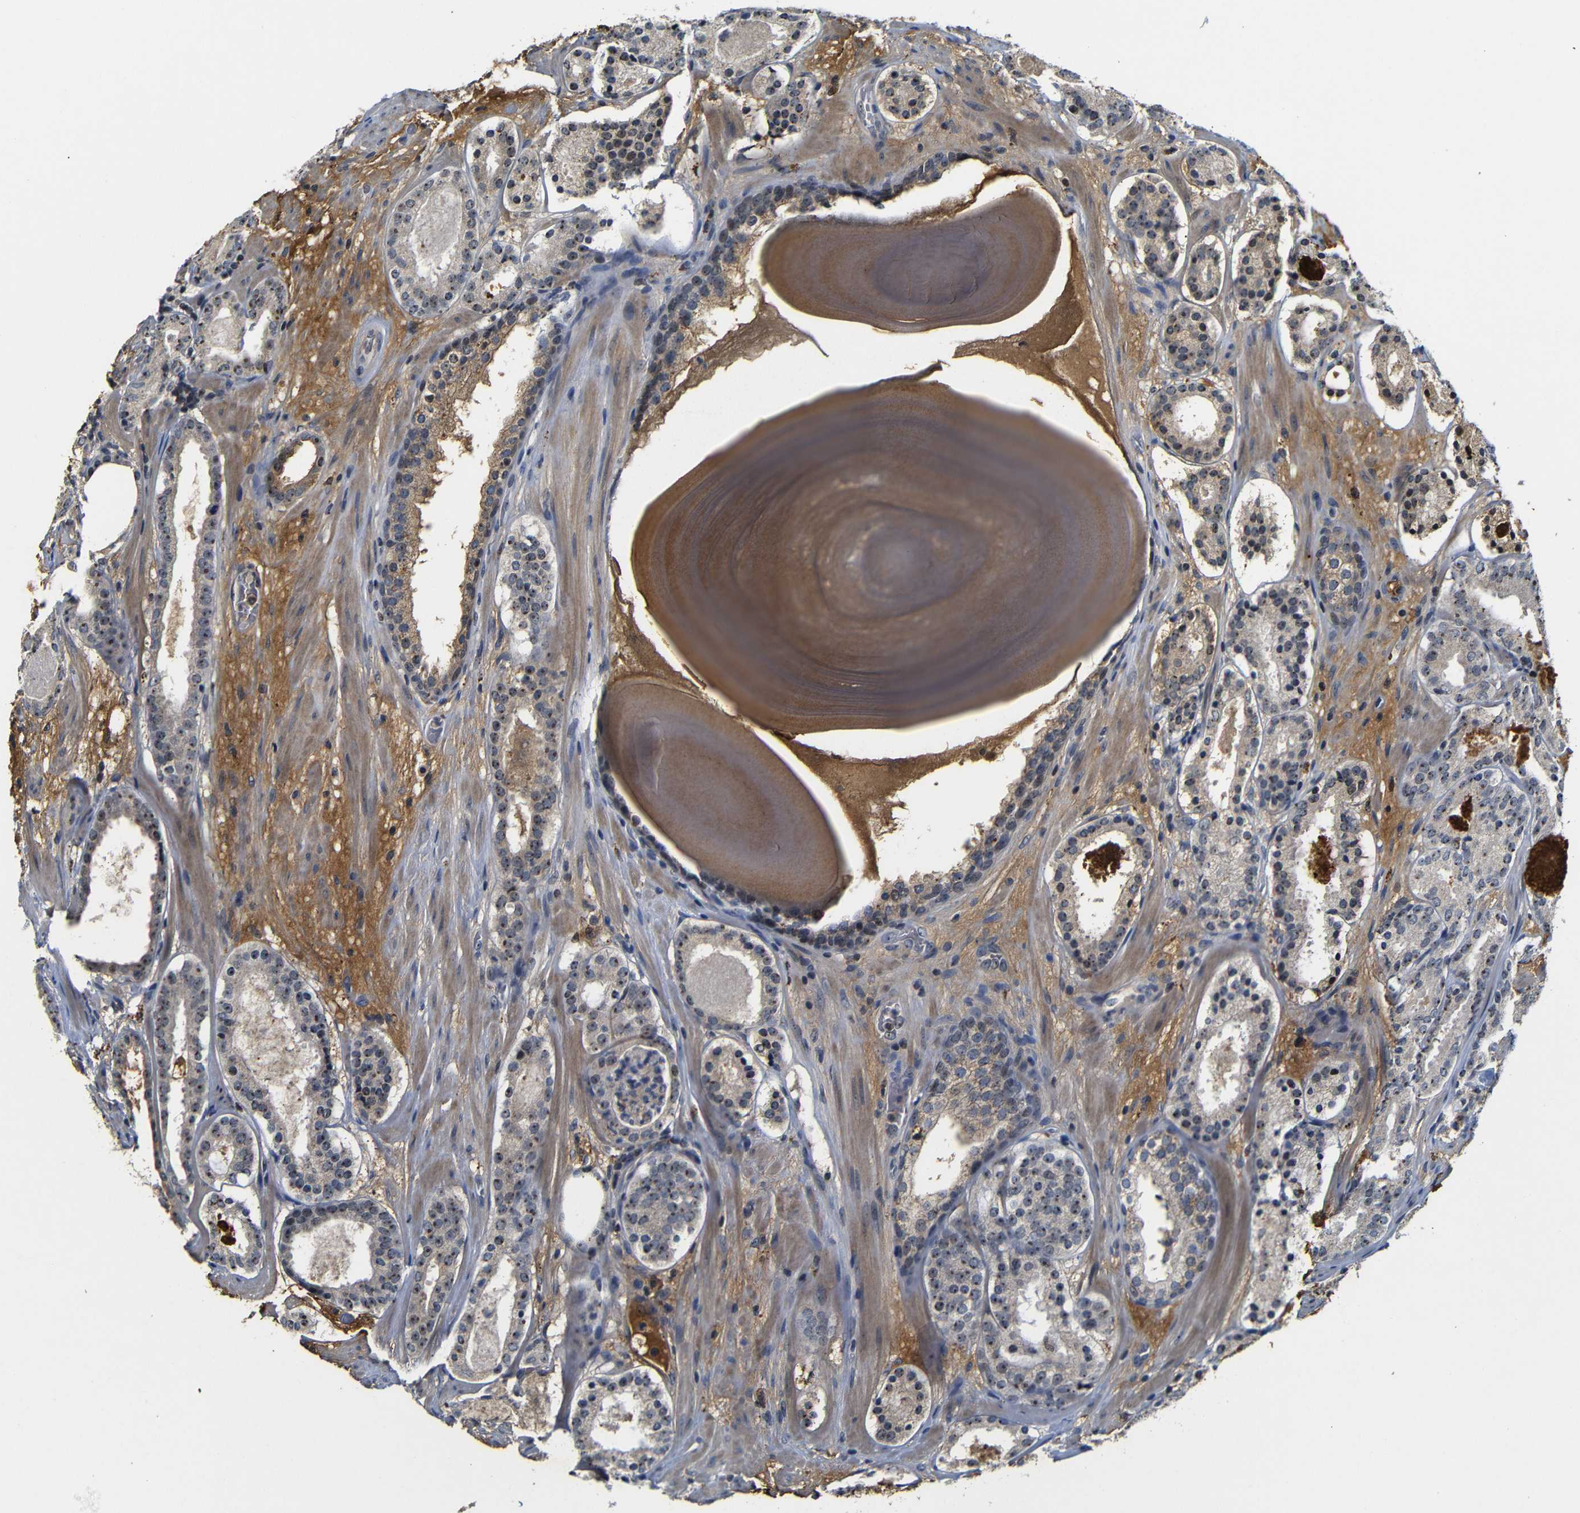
{"staining": {"intensity": "strong", "quantity": "25%-75%", "location": "nuclear"}, "tissue": "prostate cancer", "cell_type": "Tumor cells", "image_type": "cancer", "snomed": [{"axis": "morphology", "description": "Adenocarcinoma, Low grade"}, {"axis": "topography", "description": "Prostate"}], "caption": "Prostate cancer stained for a protein demonstrates strong nuclear positivity in tumor cells.", "gene": "MYC", "patient": {"sex": "male", "age": 69}}